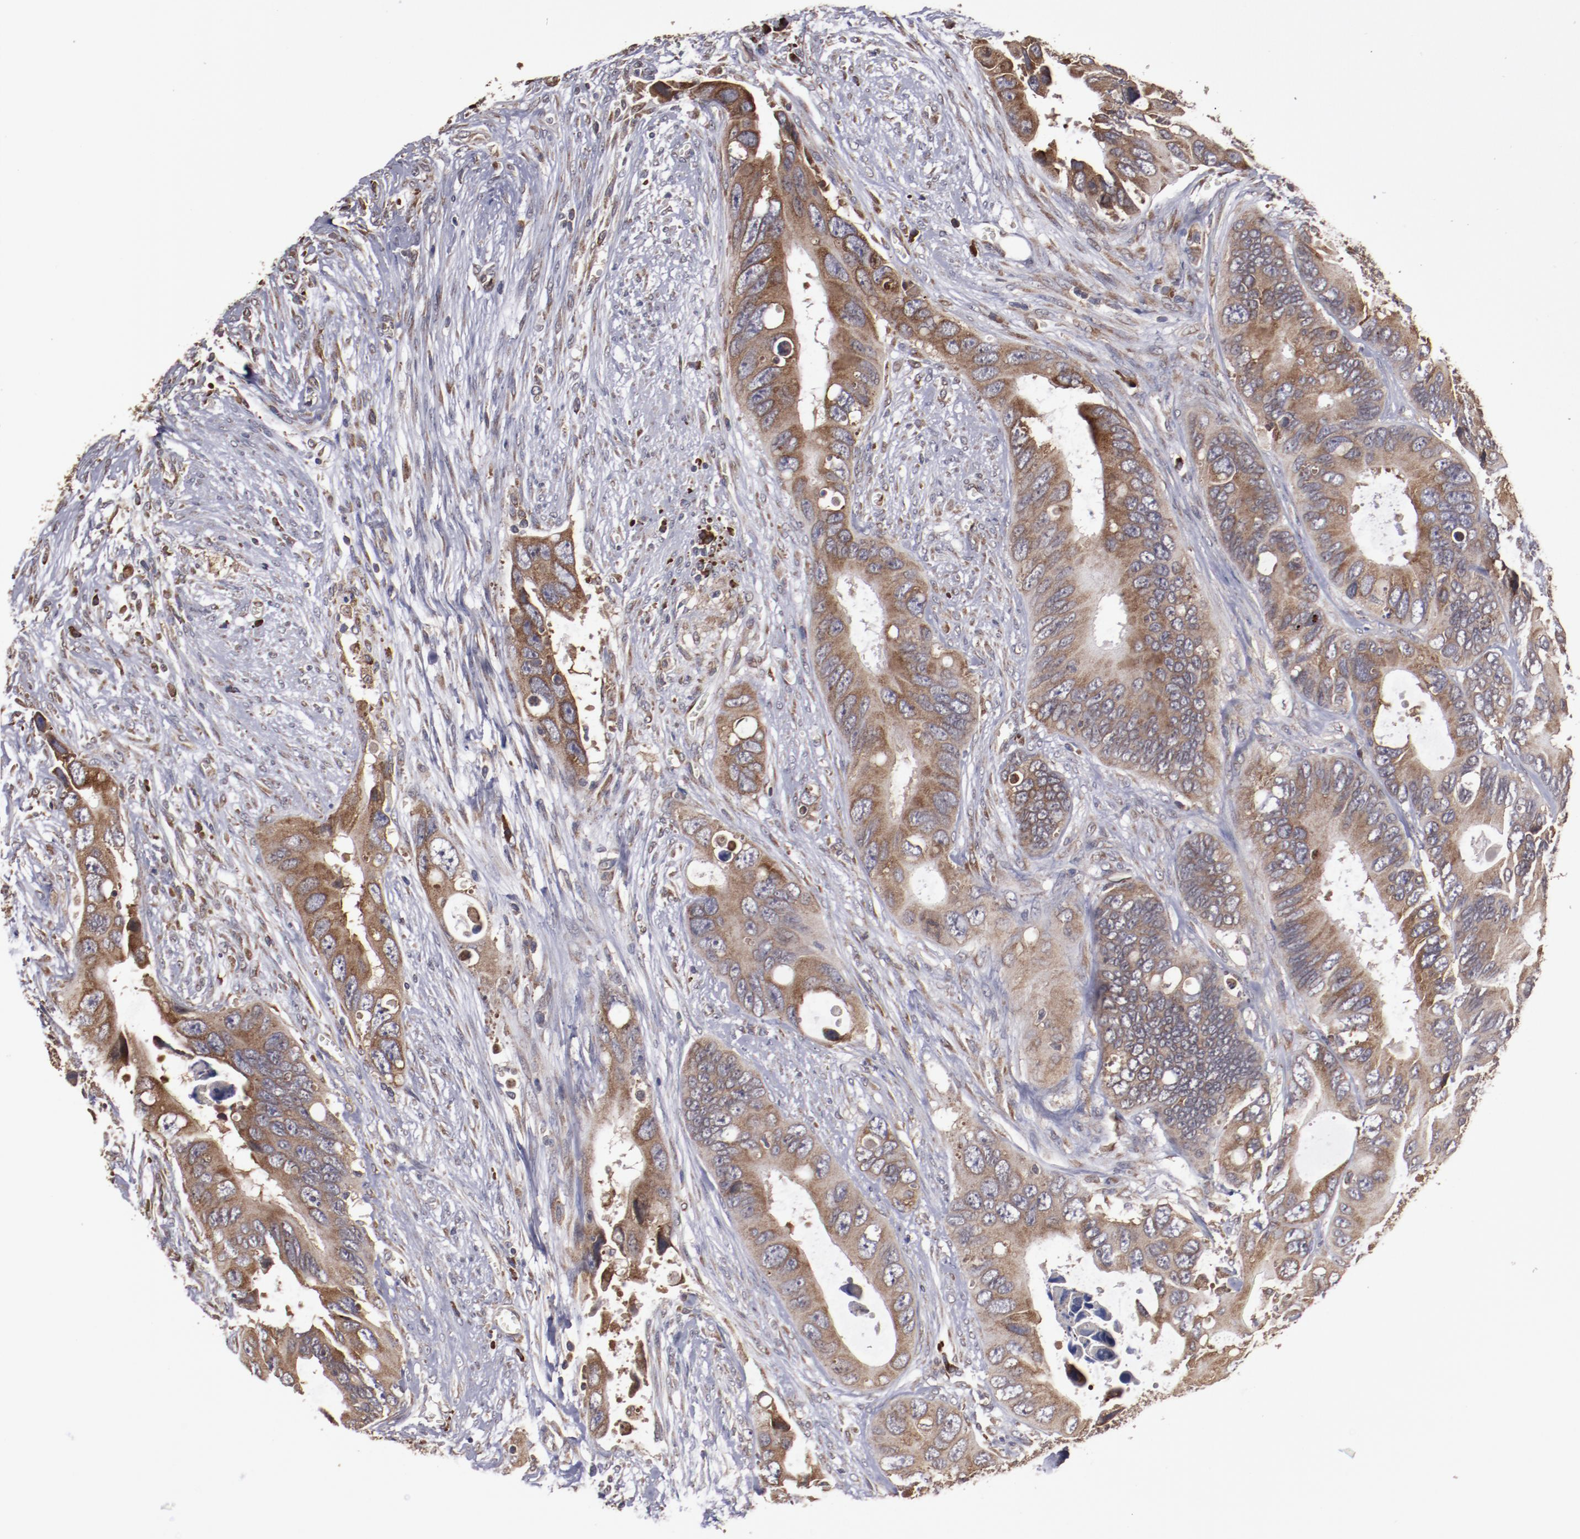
{"staining": {"intensity": "moderate", "quantity": ">75%", "location": "cytoplasmic/membranous"}, "tissue": "colorectal cancer", "cell_type": "Tumor cells", "image_type": "cancer", "snomed": [{"axis": "morphology", "description": "Adenocarcinoma, NOS"}, {"axis": "topography", "description": "Rectum"}], "caption": "Protein expression analysis of human colorectal adenocarcinoma reveals moderate cytoplasmic/membranous expression in about >75% of tumor cells. The protein of interest is shown in brown color, while the nuclei are stained blue.", "gene": "RPS4Y1", "patient": {"sex": "male", "age": 70}}